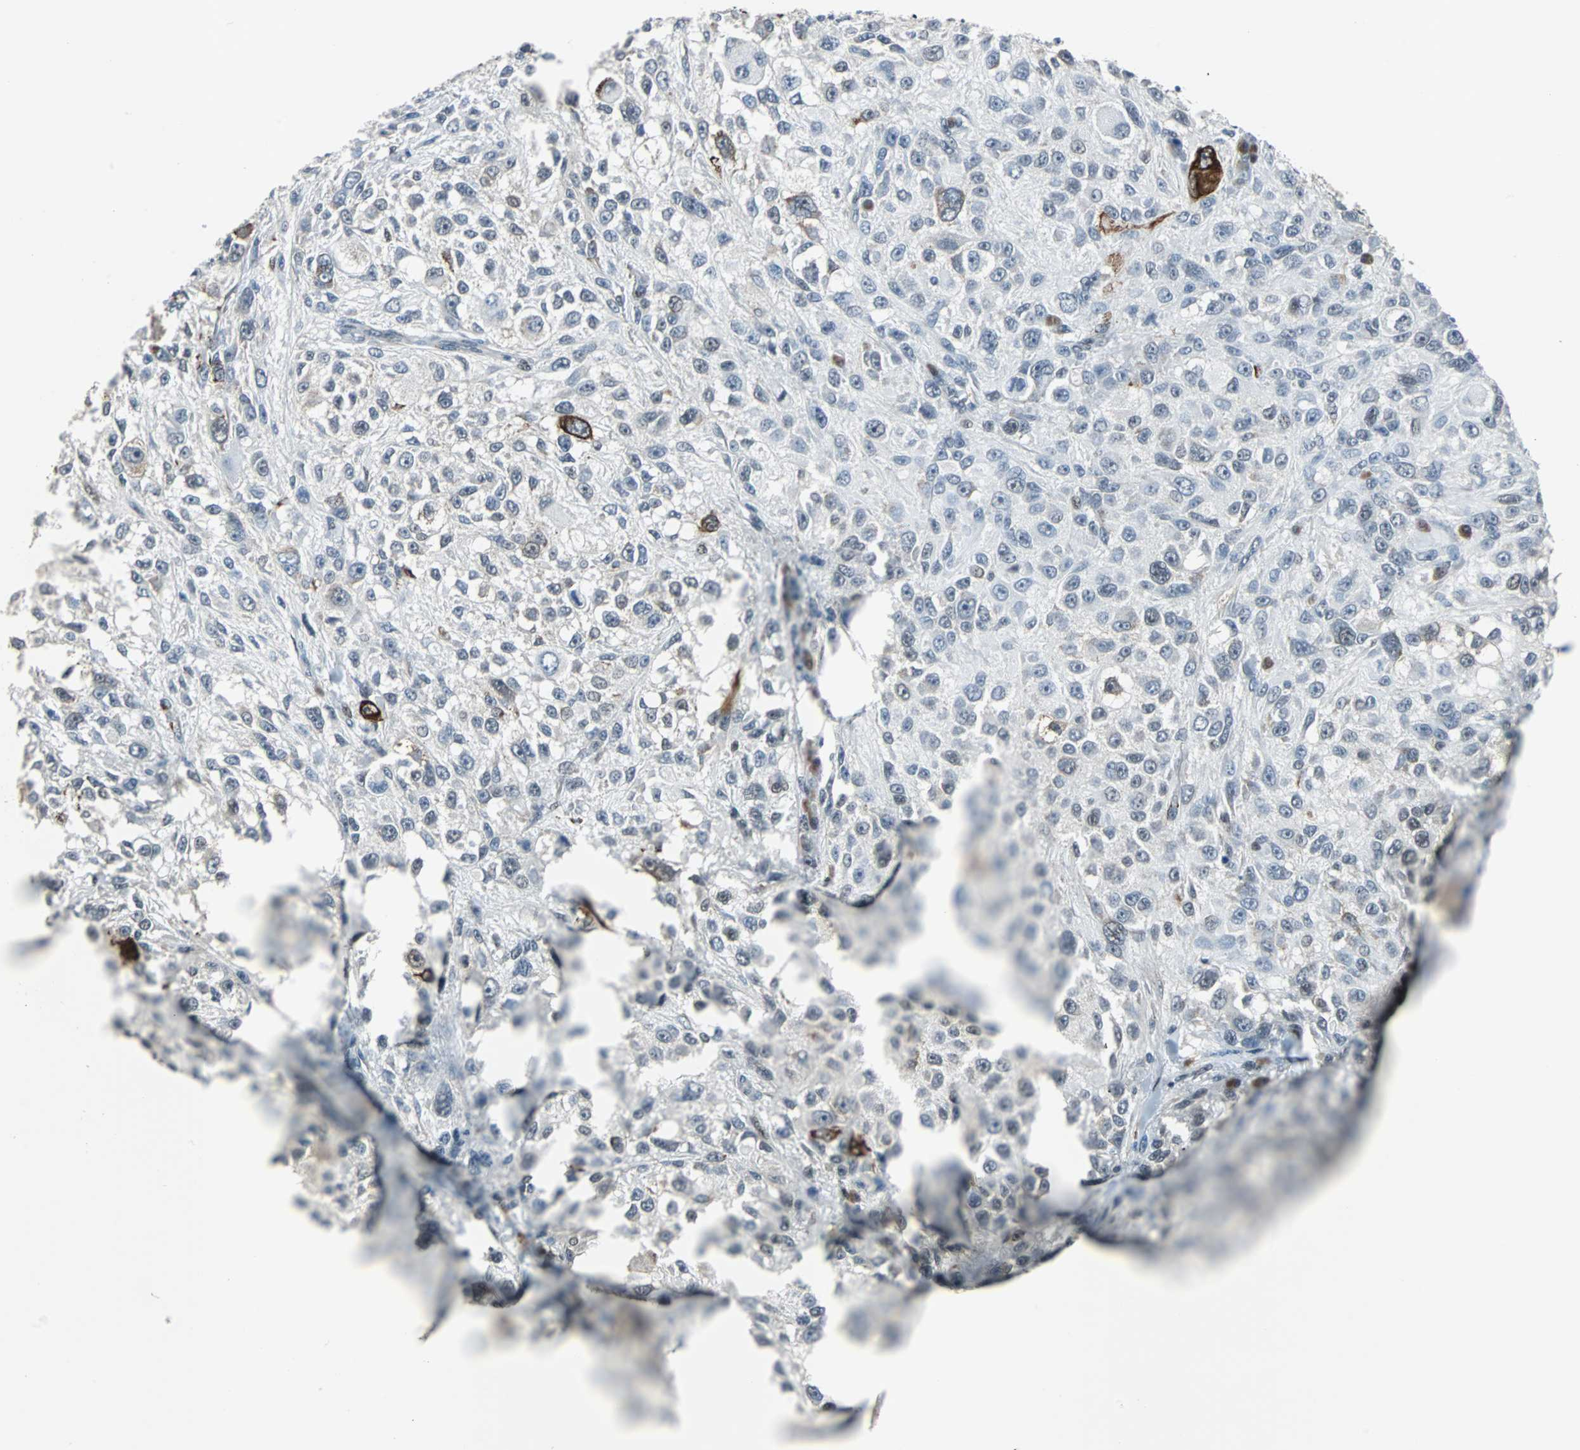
{"staining": {"intensity": "strong", "quantity": "<25%", "location": "cytoplasmic/membranous"}, "tissue": "melanoma", "cell_type": "Tumor cells", "image_type": "cancer", "snomed": [{"axis": "morphology", "description": "Necrosis, NOS"}, {"axis": "morphology", "description": "Malignant melanoma, NOS"}, {"axis": "topography", "description": "Skin"}], "caption": "Tumor cells show medium levels of strong cytoplasmic/membranous positivity in about <25% of cells in human melanoma.", "gene": "ZHX2", "patient": {"sex": "female", "age": 87}}